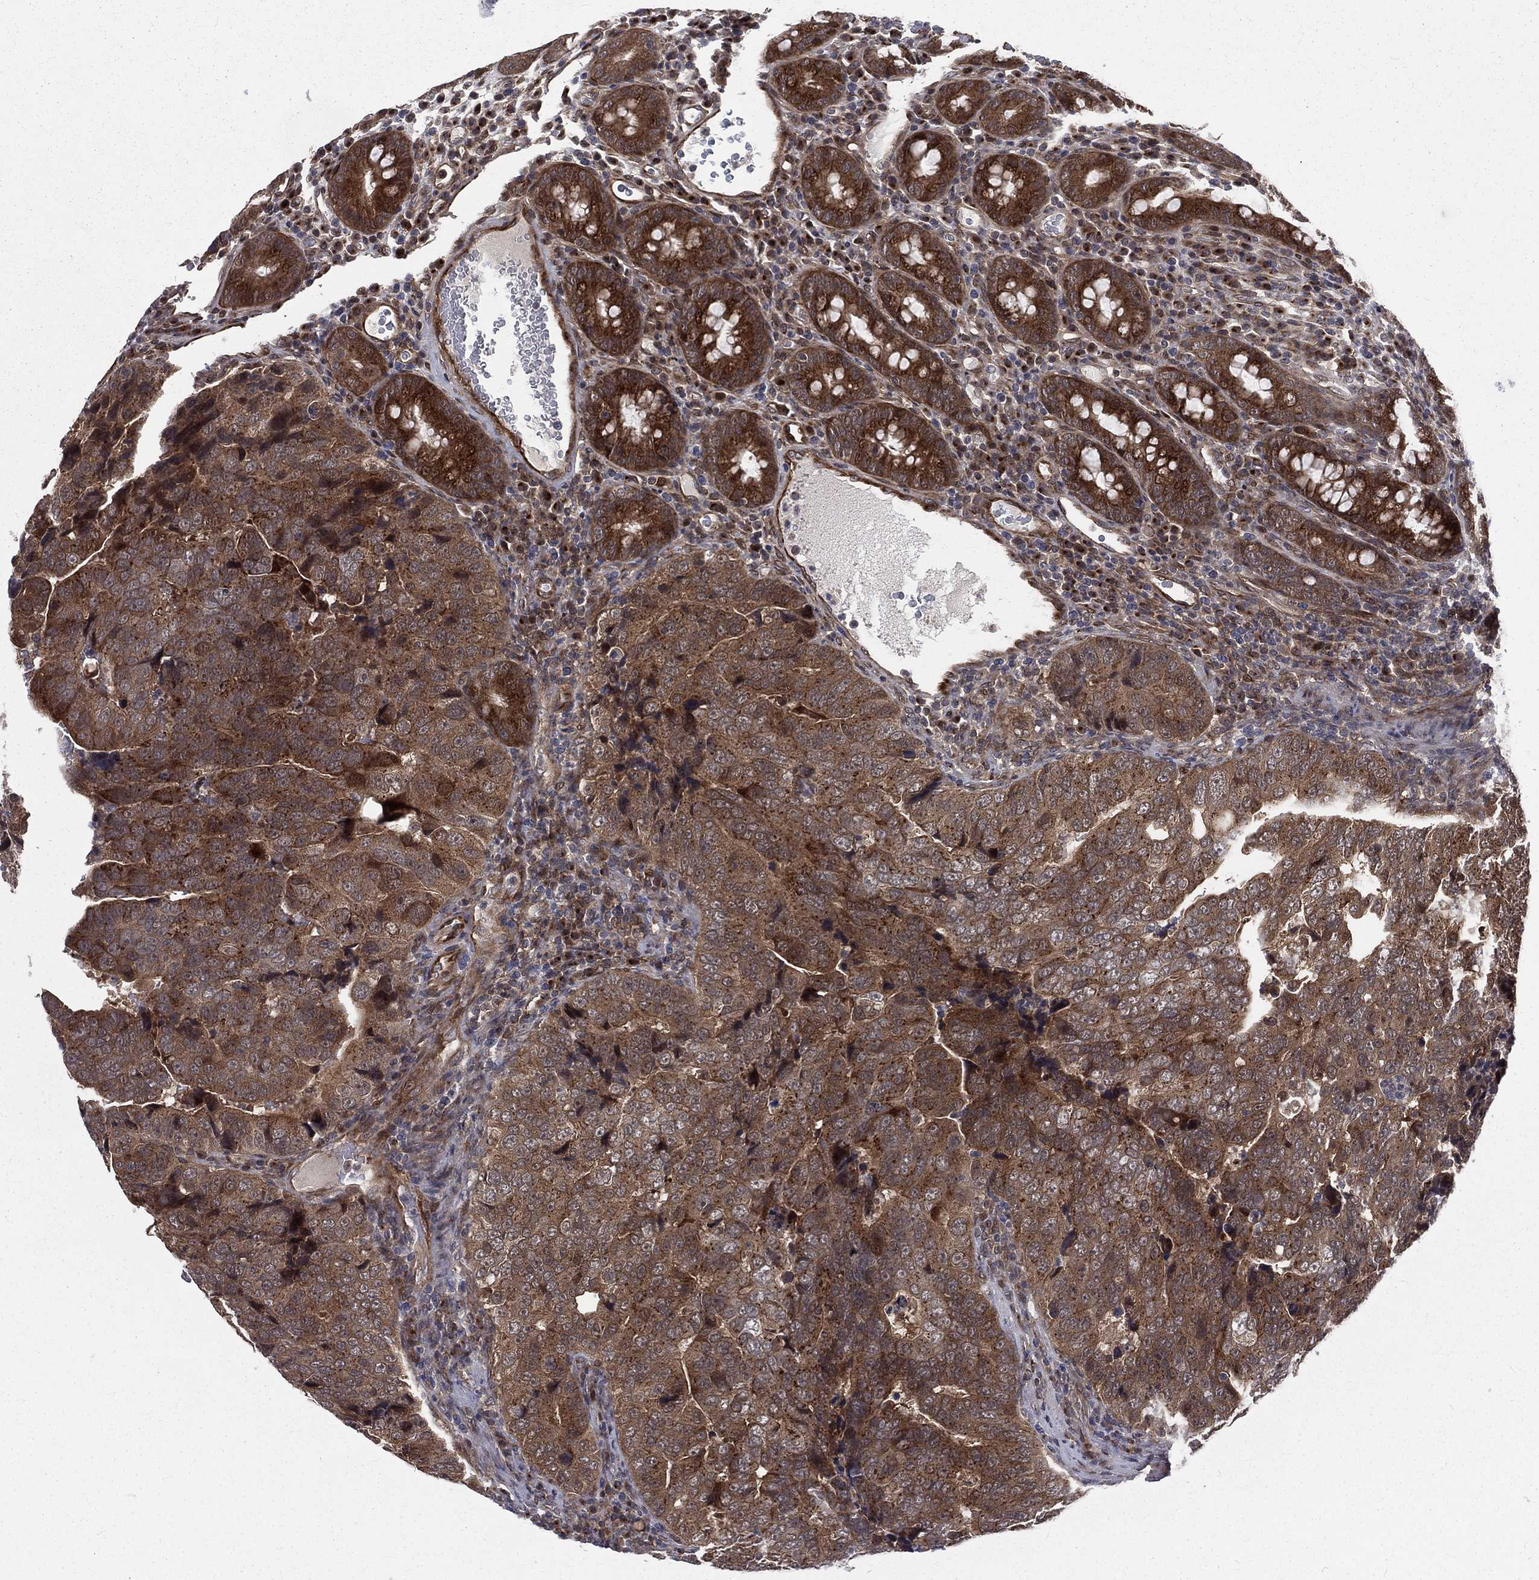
{"staining": {"intensity": "moderate", "quantity": ">75%", "location": "cytoplasmic/membranous"}, "tissue": "colorectal cancer", "cell_type": "Tumor cells", "image_type": "cancer", "snomed": [{"axis": "morphology", "description": "Adenocarcinoma, NOS"}, {"axis": "topography", "description": "Colon"}], "caption": "Protein expression analysis of colorectal adenocarcinoma displays moderate cytoplasmic/membranous positivity in approximately >75% of tumor cells.", "gene": "ARL3", "patient": {"sex": "female", "age": 72}}